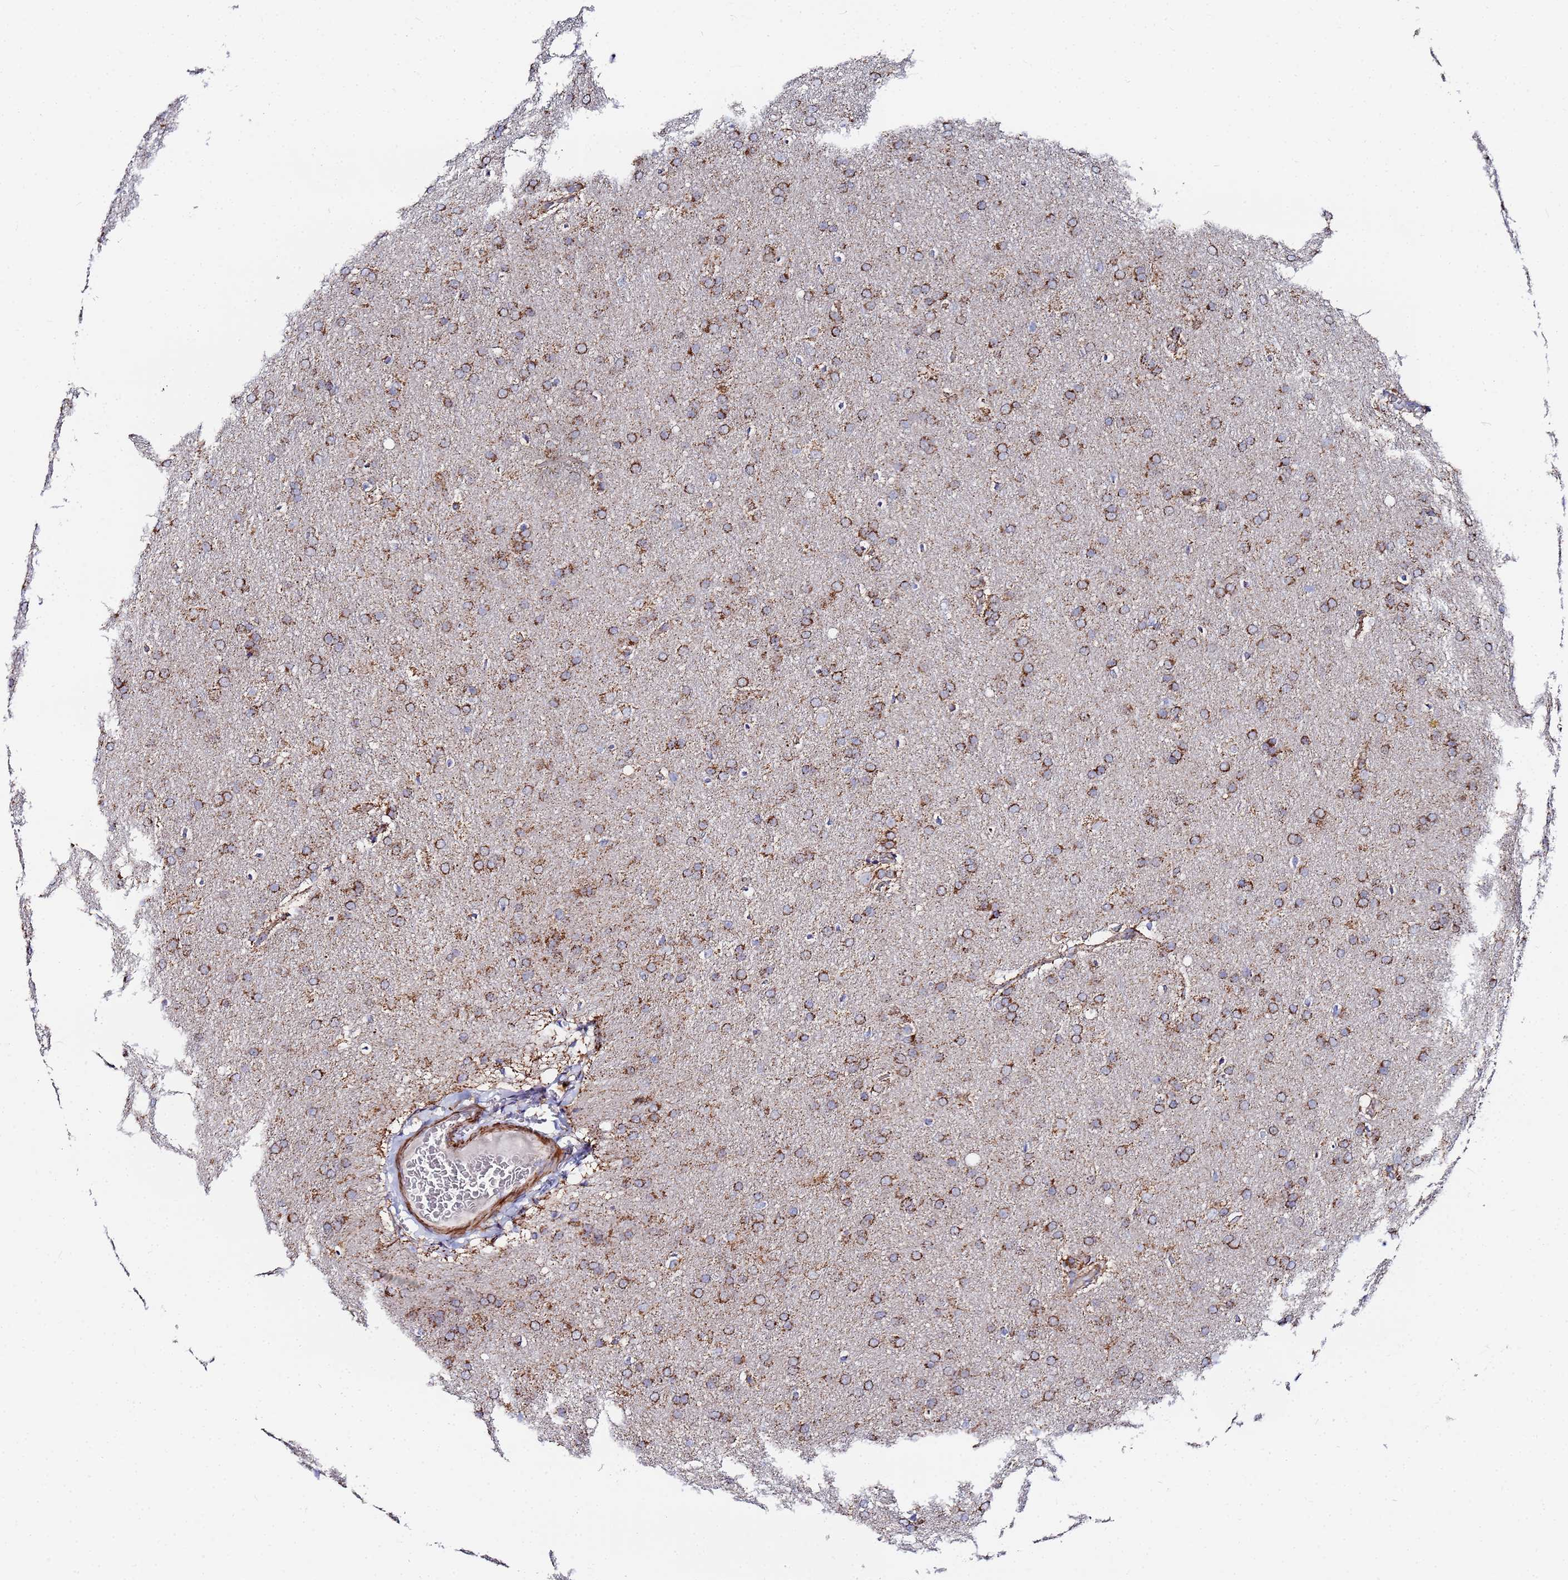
{"staining": {"intensity": "strong", "quantity": ">75%", "location": "cytoplasmic/membranous"}, "tissue": "glioma", "cell_type": "Tumor cells", "image_type": "cancer", "snomed": [{"axis": "morphology", "description": "Glioma, malignant, Low grade"}, {"axis": "topography", "description": "Brain"}], "caption": "Glioma was stained to show a protein in brown. There is high levels of strong cytoplasmic/membranous staining in approximately >75% of tumor cells. Nuclei are stained in blue.", "gene": "FAHD2A", "patient": {"sex": "female", "age": 32}}